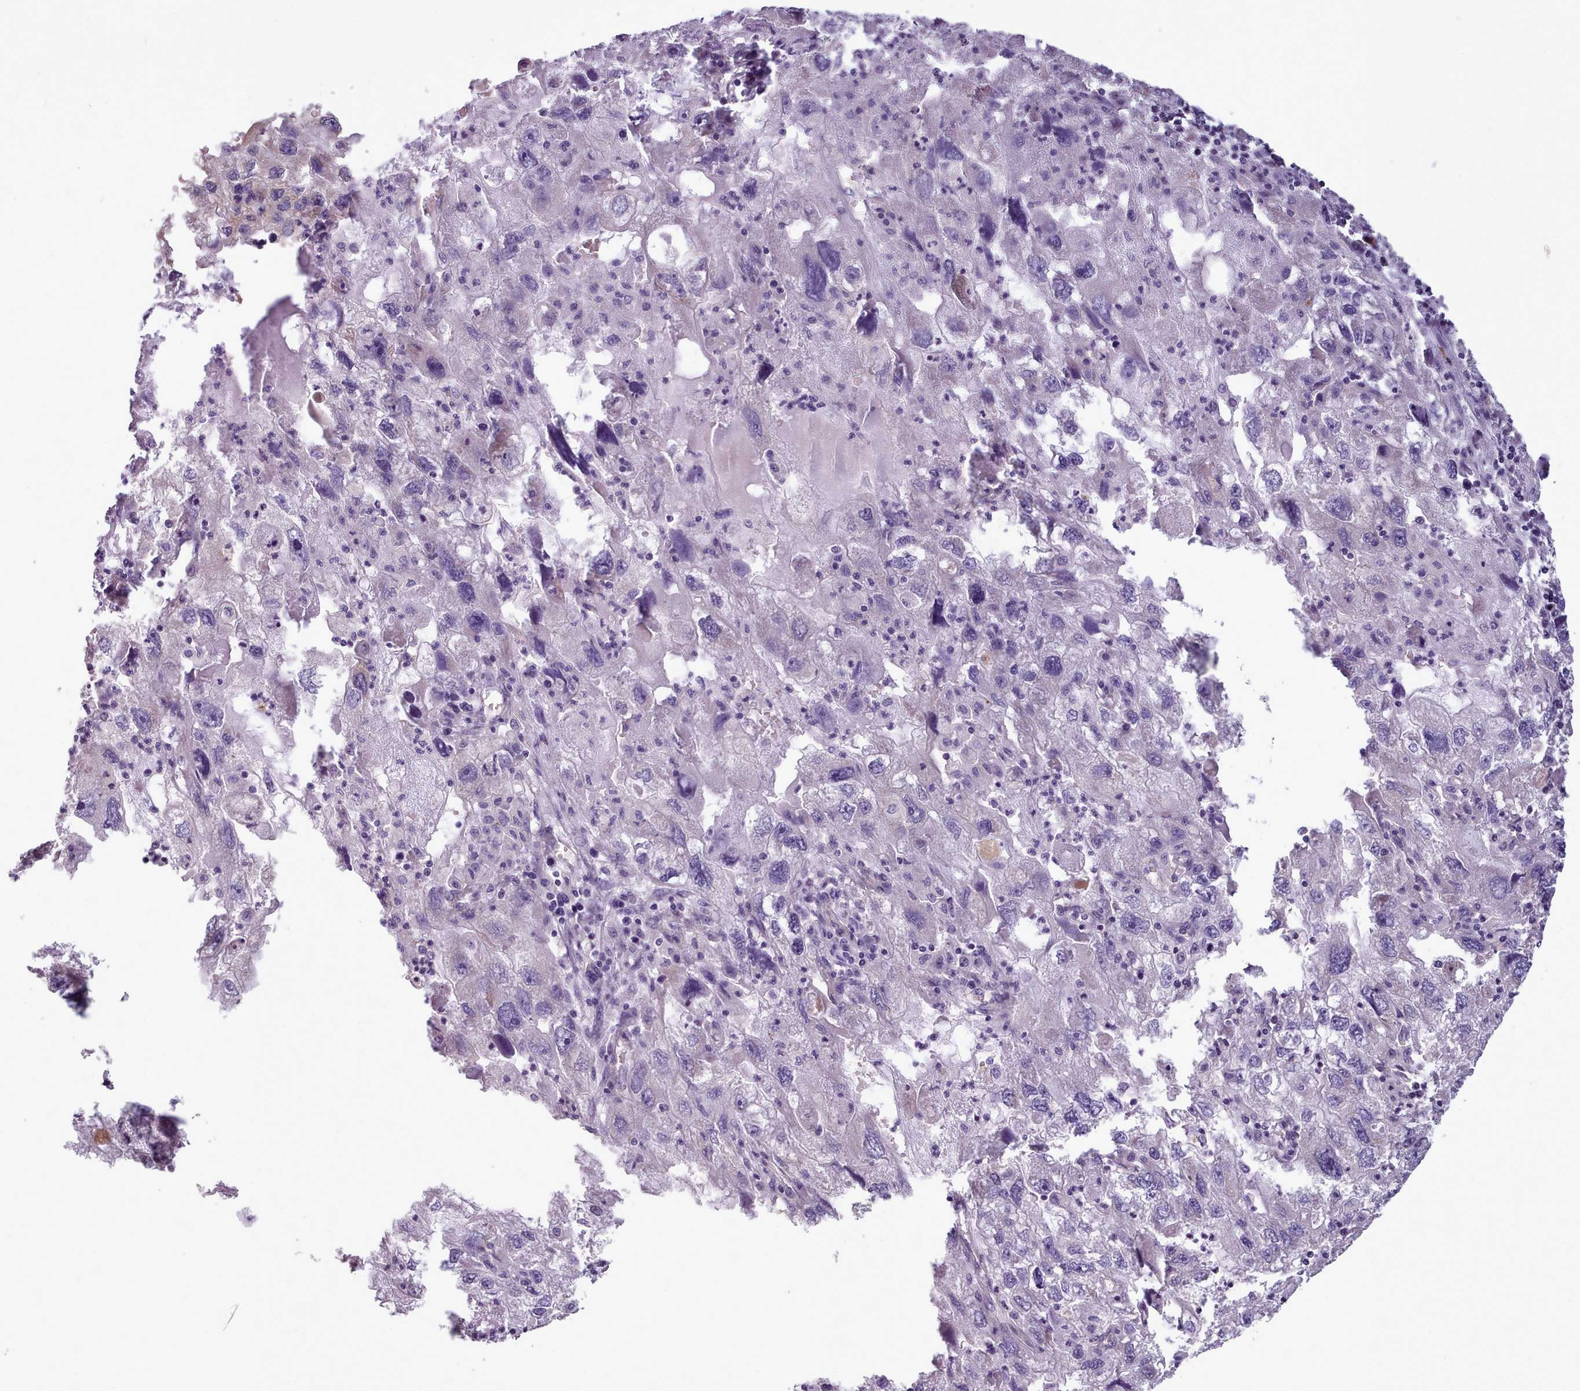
{"staining": {"intensity": "negative", "quantity": "none", "location": "none"}, "tissue": "endometrial cancer", "cell_type": "Tumor cells", "image_type": "cancer", "snomed": [{"axis": "morphology", "description": "Adenocarcinoma, NOS"}, {"axis": "topography", "description": "Endometrium"}], "caption": "Endometrial cancer stained for a protein using immunohistochemistry demonstrates no positivity tumor cells.", "gene": "DPF1", "patient": {"sex": "female", "age": 49}}